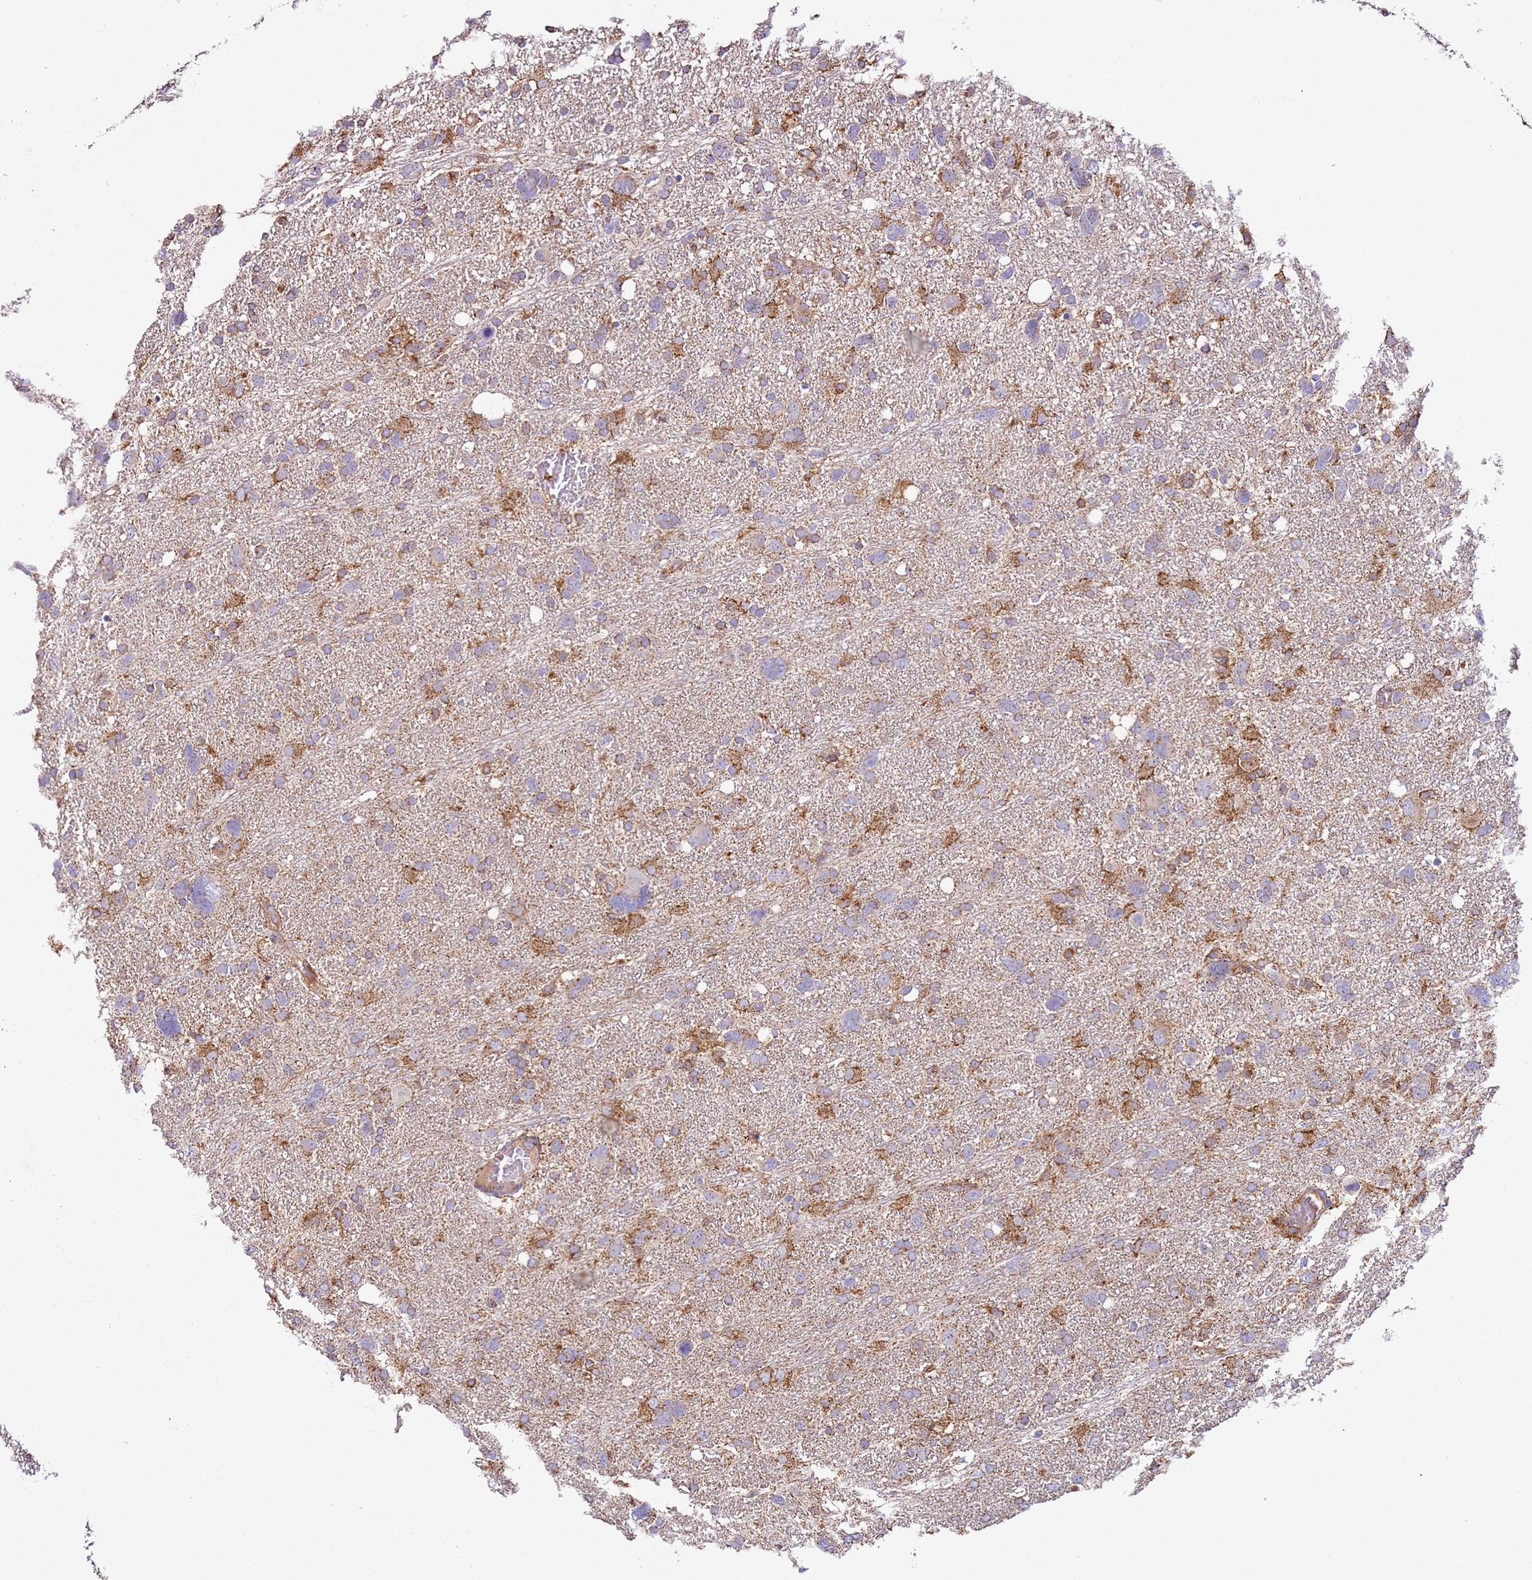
{"staining": {"intensity": "moderate", "quantity": "<25%", "location": "cytoplasmic/membranous"}, "tissue": "glioma", "cell_type": "Tumor cells", "image_type": "cancer", "snomed": [{"axis": "morphology", "description": "Glioma, malignant, High grade"}, {"axis": "topography", "description": "Brain"}], "caption": "Malignant glioma (high-grade) stained with a protein marker displays moderate staining in tumor cells.", "gene": "RMND5A", "patient": {"sex": "male", "age": 61}}